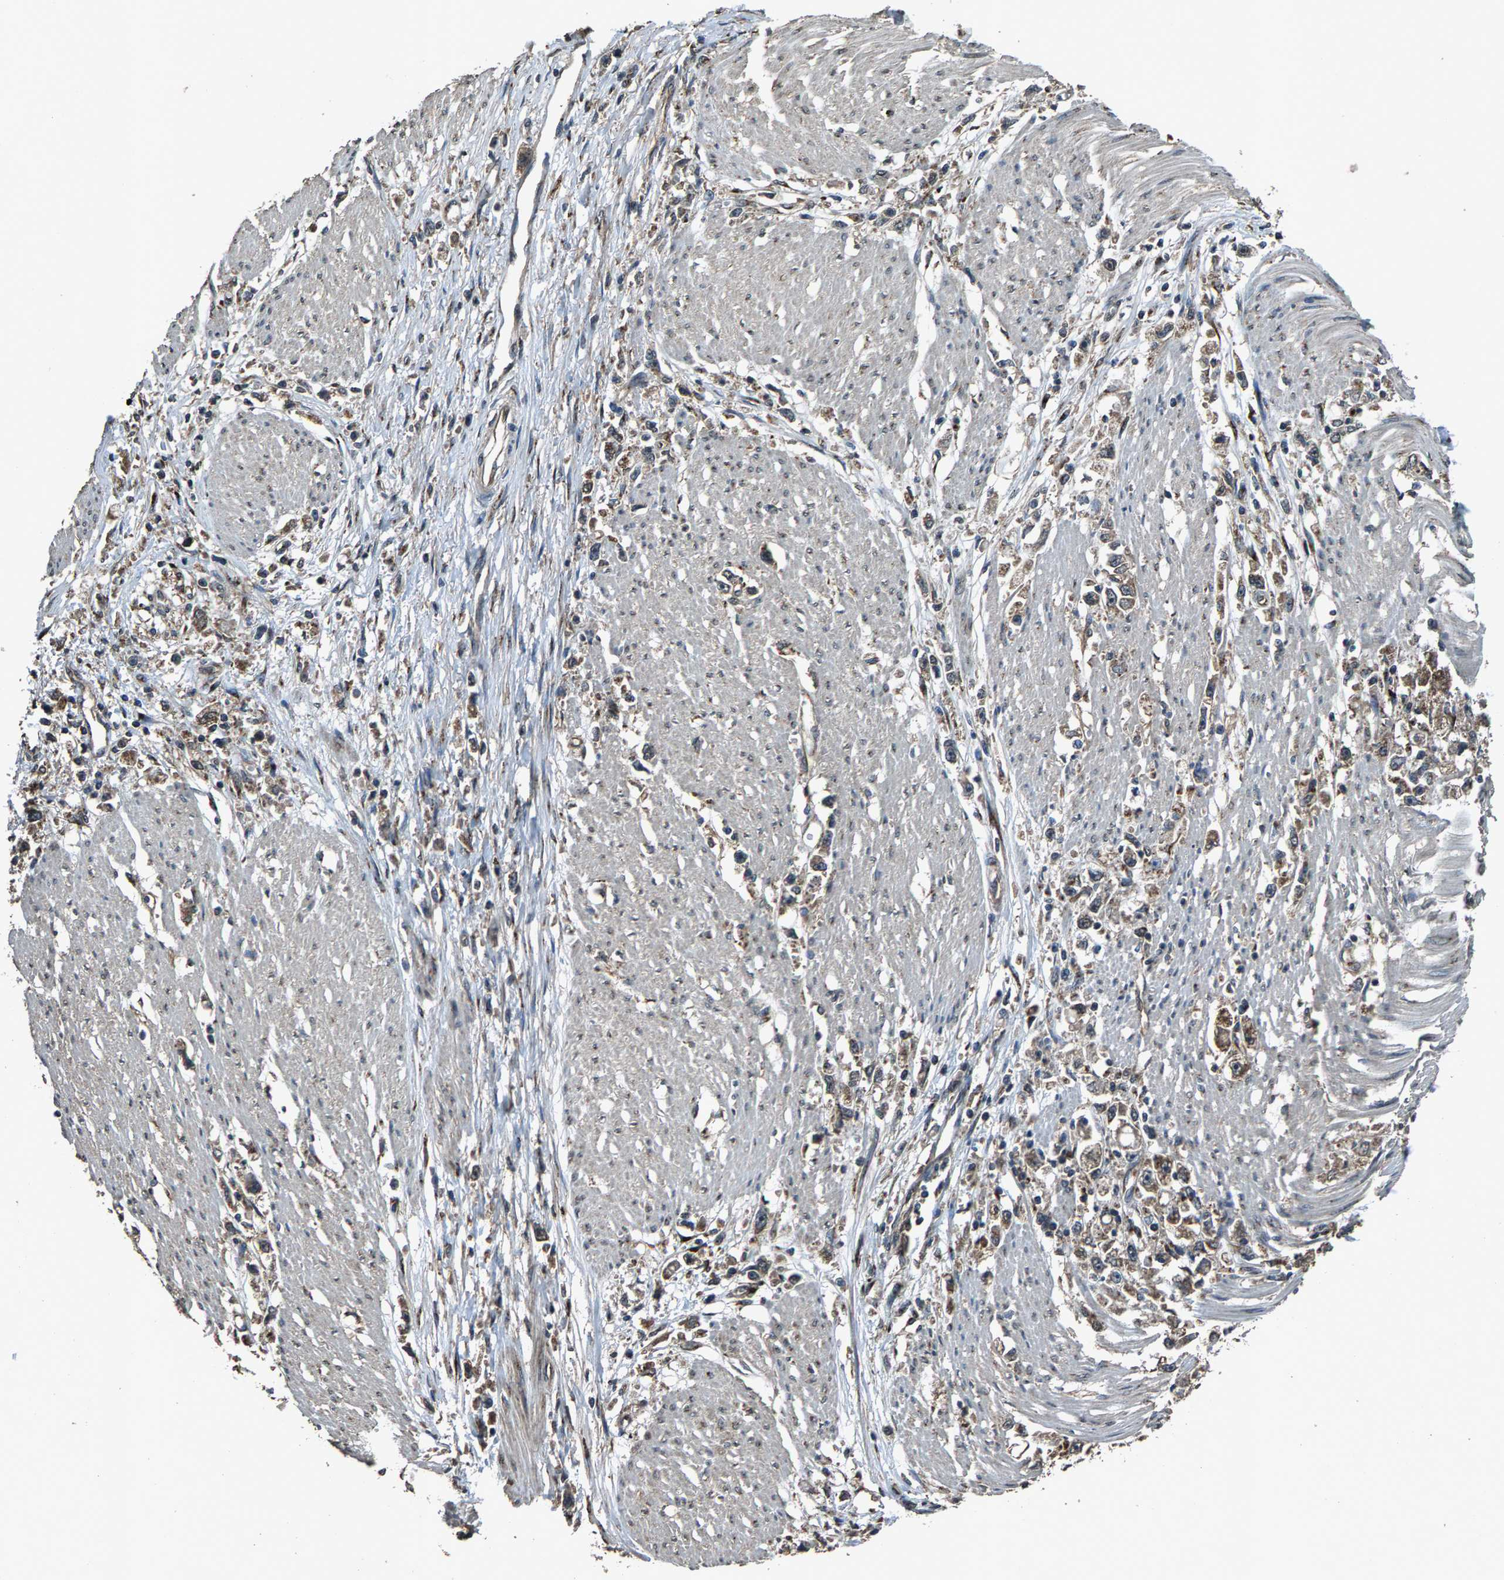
{"staining": {"intensity": "weak", "quantity": ">75%", "location": "cytoplasmic/membranous"}, "tissue": "stomach cancer", "cell_type": "Tumor cells", "image_type": "cancer", "snomed": [{"axis": "morphology", "description": "Adenocarcinoma, NOS"}, {"axis": "topography", "description": "Stomach"}], "caption": "Weak cytoplasmic/membranous expression for a protein is identified in about >75% of tumor cells of adenocarcinoma (stomach) using immunohistochemistry.", "gene": "SLC38A10", "patient": {"sex": "female", "age": 59}}